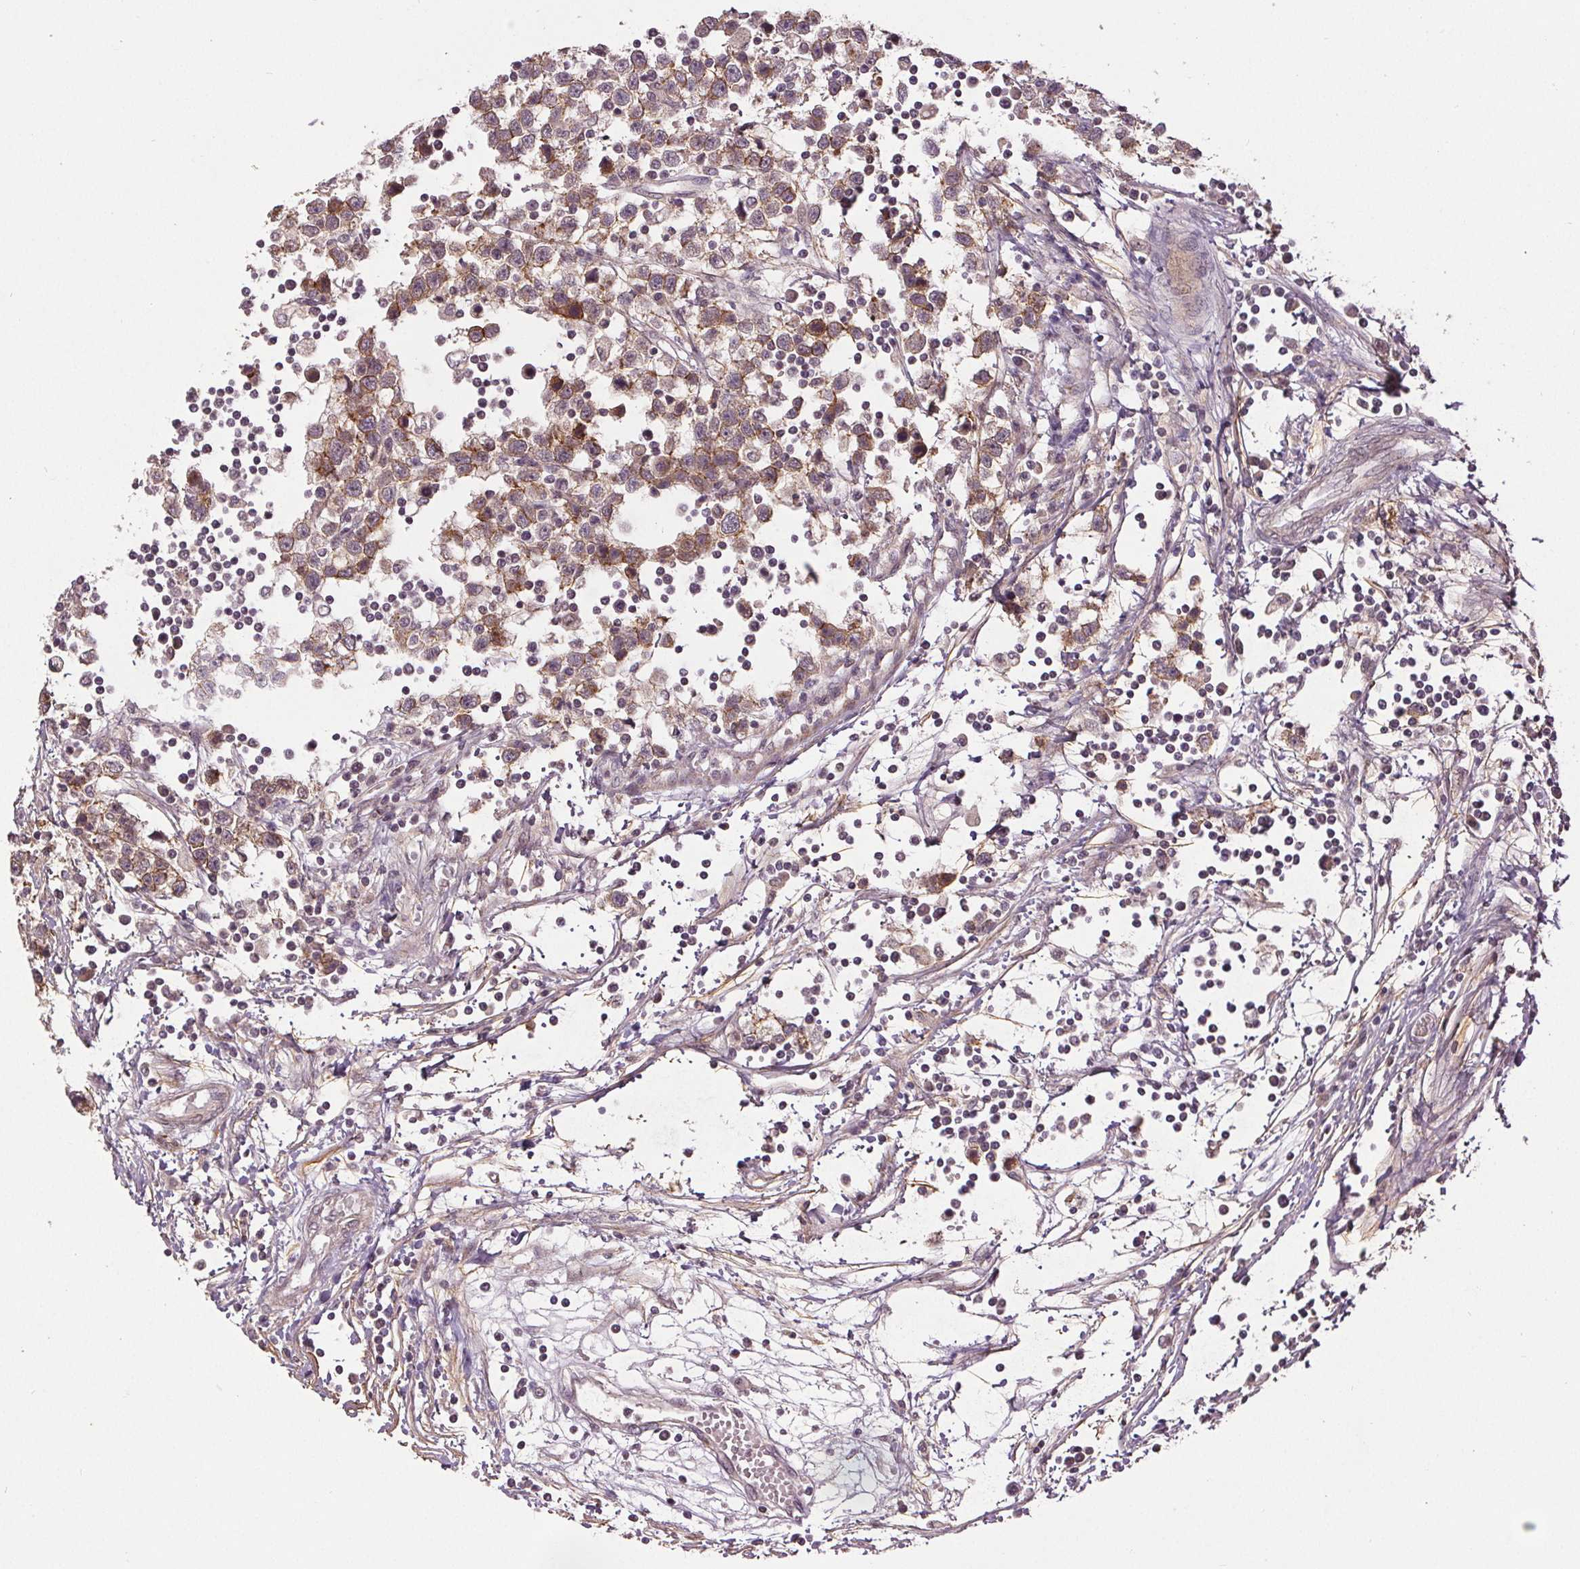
{"staining": {"intensity": "moderate", "quantity": "25%-75%", "location": "cytoplasmic/membranous"}, "tissue": "testis cancer", "cell_type": "Tumor cells", "image_type": "cancer", "snomed": [{"axis": "morphology", "description": "Seminoma, NOS"}, {"axis": "topography", "description": "Testis"}], "caption": "Testis cancer (seminoma) stained with DAB IHC shows medium levels of moderate cytoplasmic/membranous staining in about 25%-75% of tumor cells.", "gene": "EPHB3", "patient": {"sex": "male", "age": 34}}